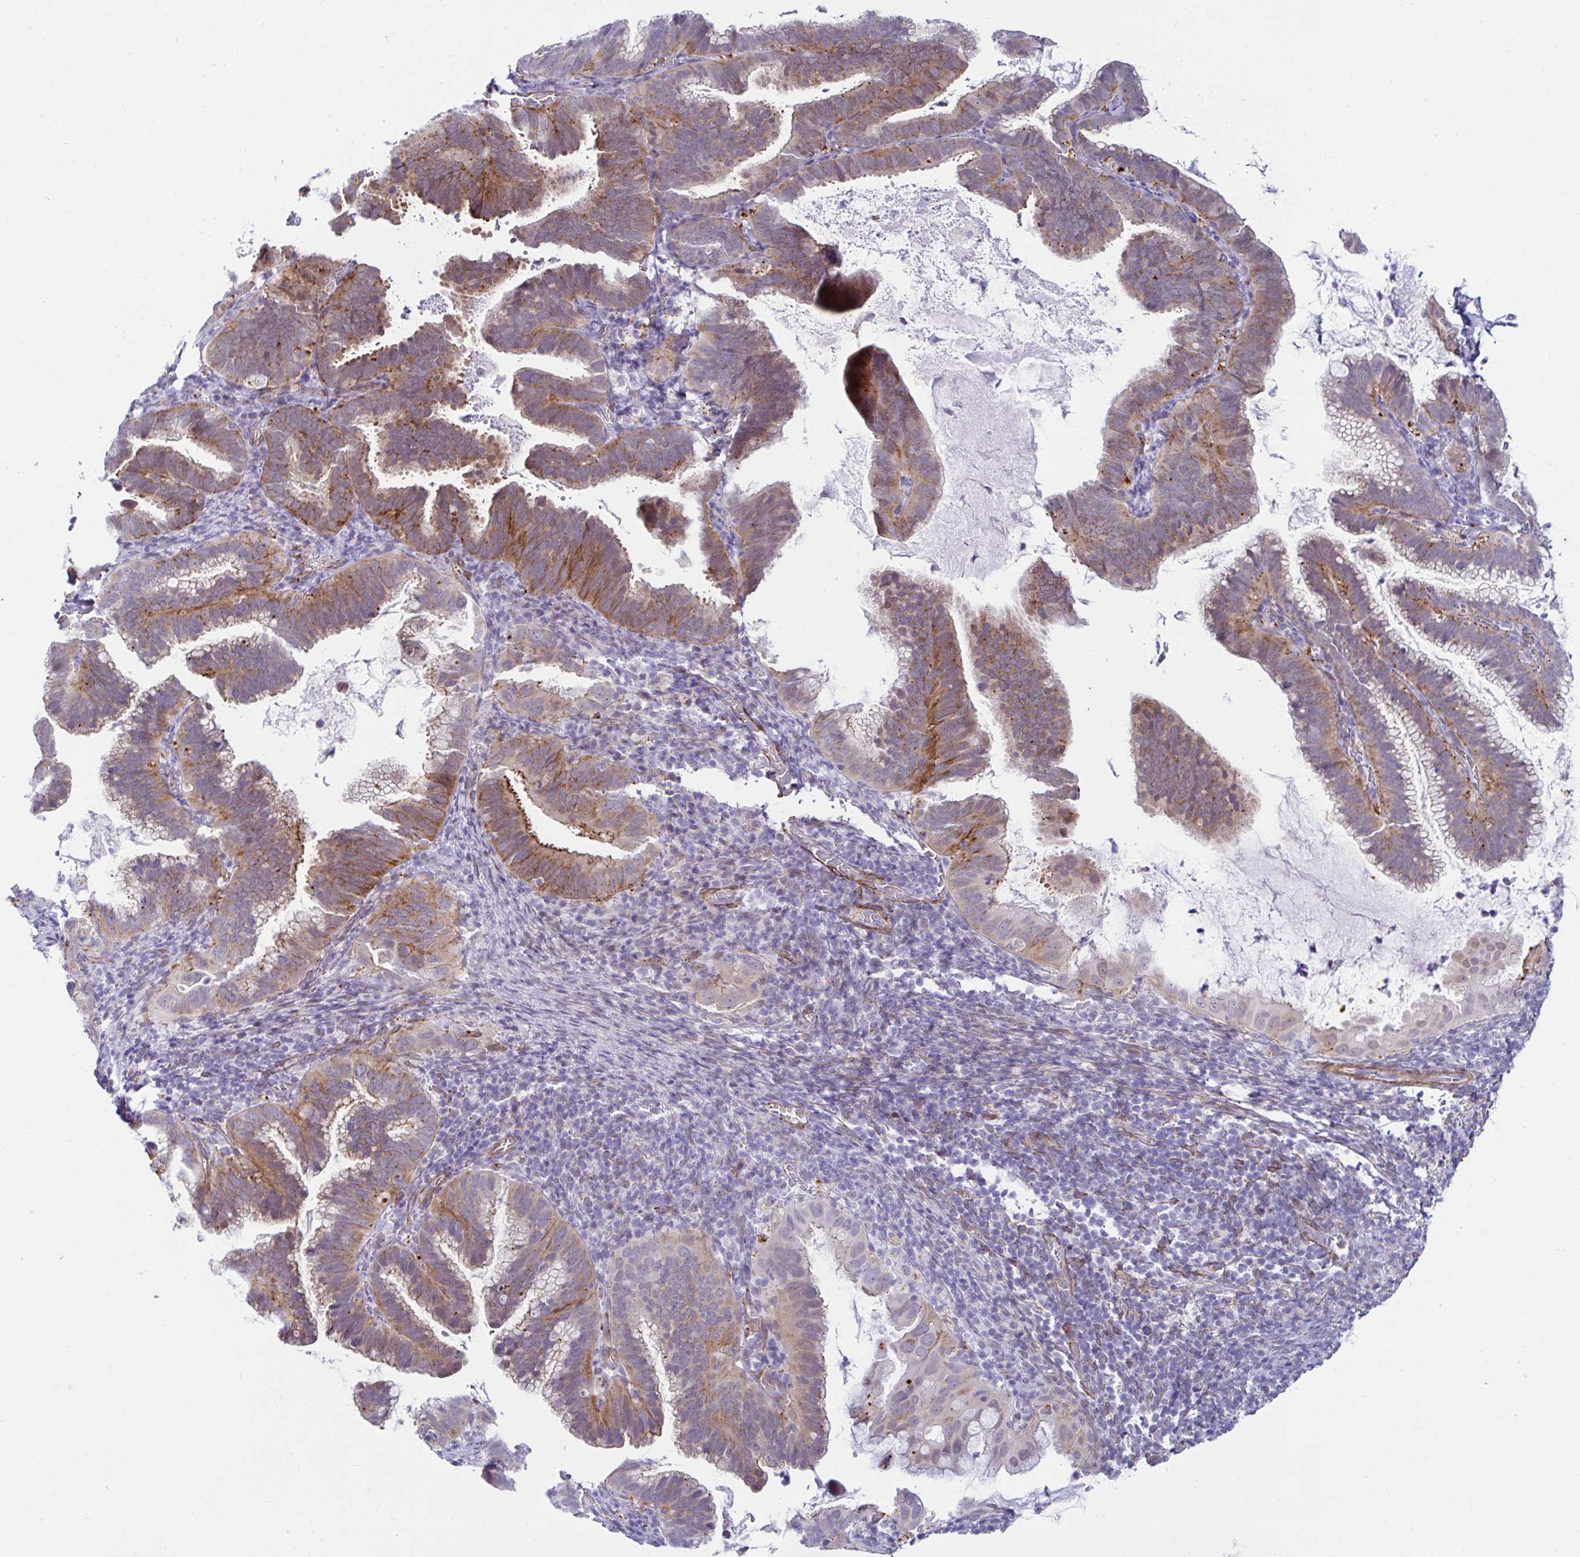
{"staining": {"intensity": "moderate", "quantity": "<25%", "location": "cytoplasmic/membranous"}, "tissue": "cervical cancer", "cell_type": "Tumor cells", "image_type": "cancer", "snomed": [{"axis": "morphology", "description": "Adenocarcinoma, NOS"}, {"axis": "topography", "description": "Cervix"}], "caption": "Moderate cytoplasmic/membranous expression for a protein is identified in about <25% of tumor cells of adenocarcinoma (cervical) using immunohistochemistry (IHC).", "gene": "ANKRD62", "patient": {"sex": "female", "age": 61}}